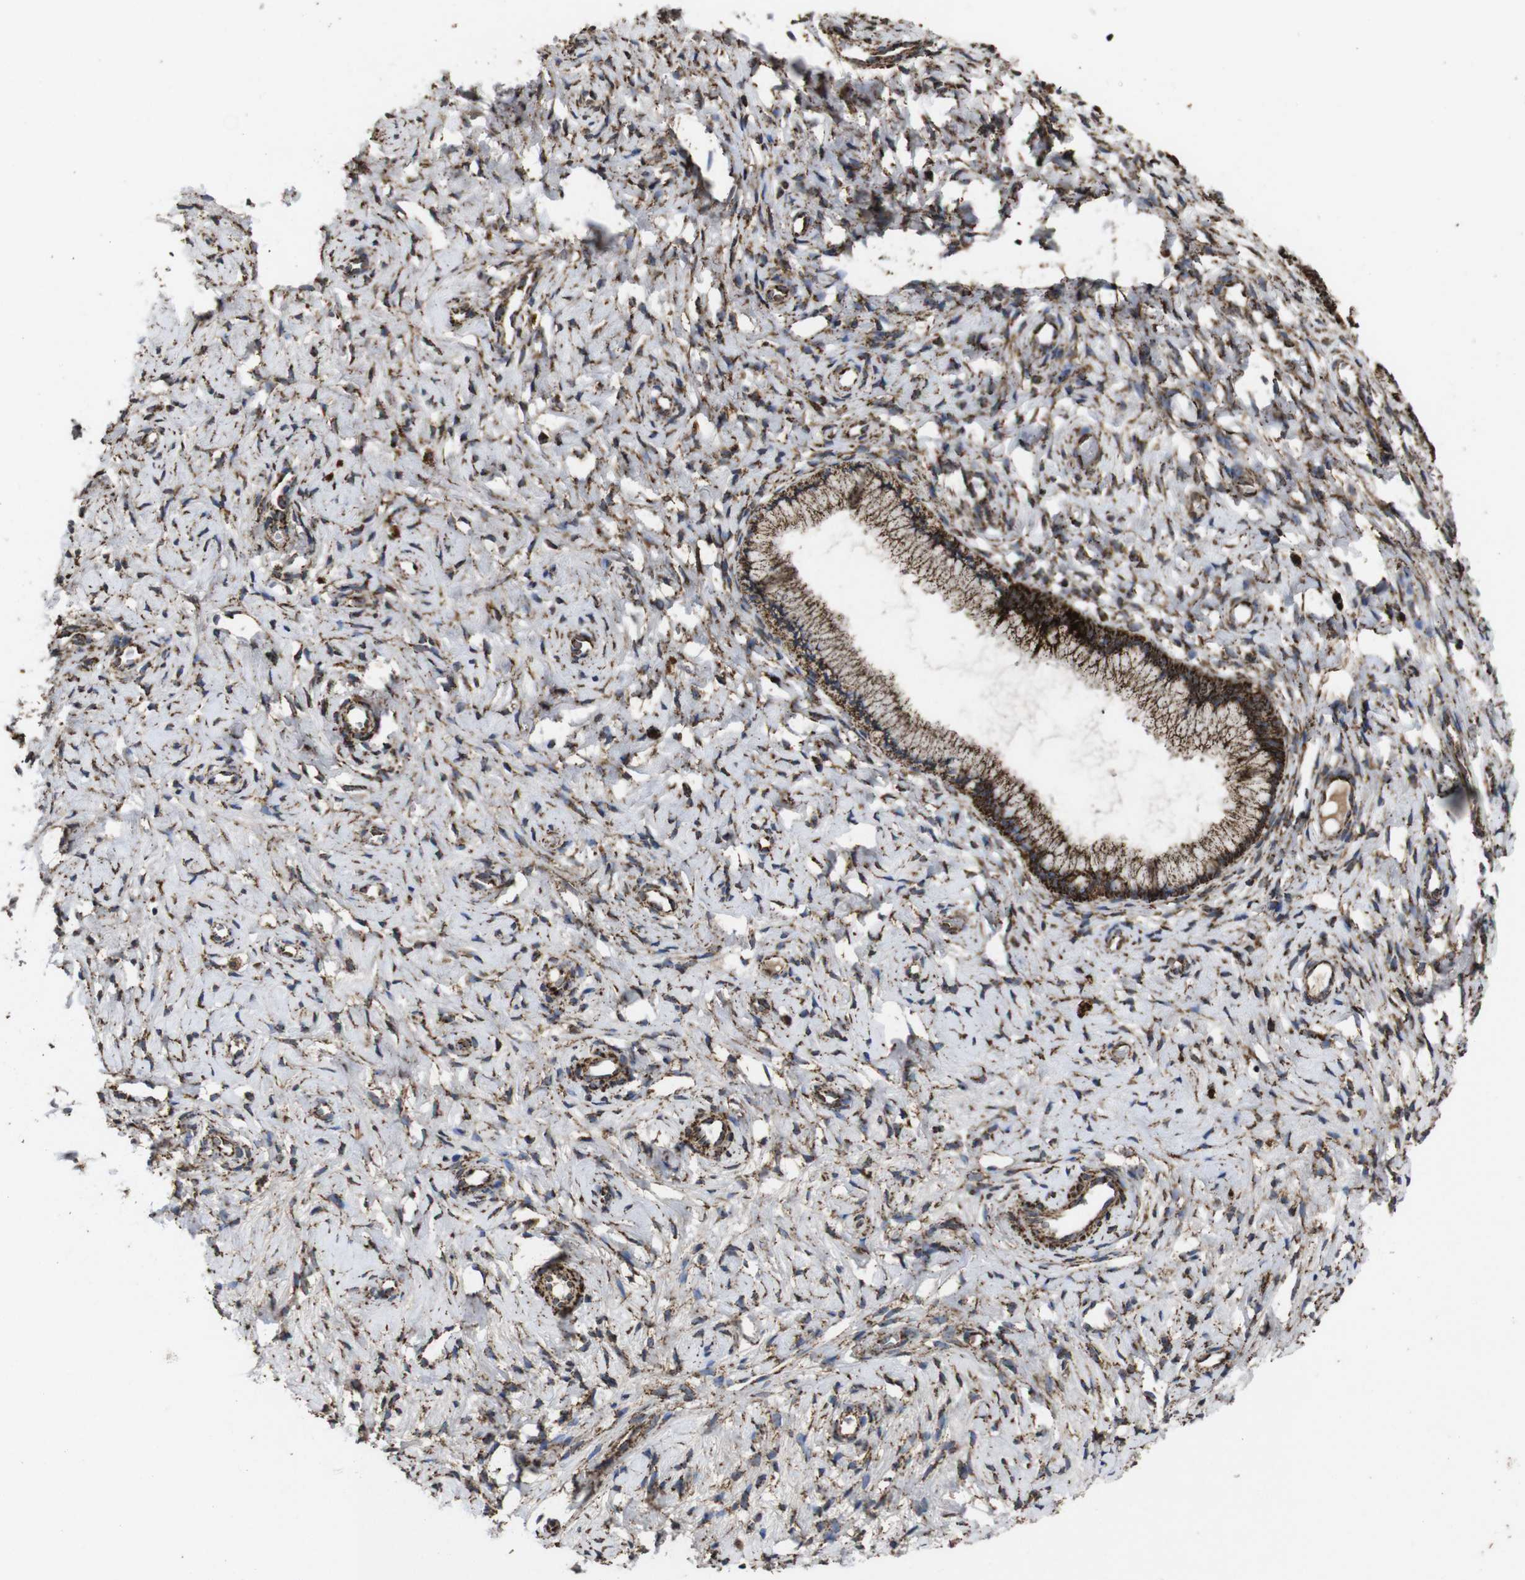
{"staining": {"intensity": "strong", "quantity": ">75%", "location": "cytoplasmic/membranous"}, "tissue": "cervix", "cell_type": "Glandular cells", "image_type": "normal", "snomed": [{"axis": "morphology", "description": "Normal tissue, NOS"}, {"axis": "topography", "description": "Cervix"}], "caption": "The micrograph exhibits a brown stain indicating the presence of a protein in the cytoplasmic/membranous of glandular cells in cervix. The staining is performed using DAB (3,3'-diaminobenzidine) brown chromogen to label protein expression. The nuclei are counter-stained blue using hematoxylin.", "gene": "ATP5F1A", "patient": {"sex": "female", "age": 65}}